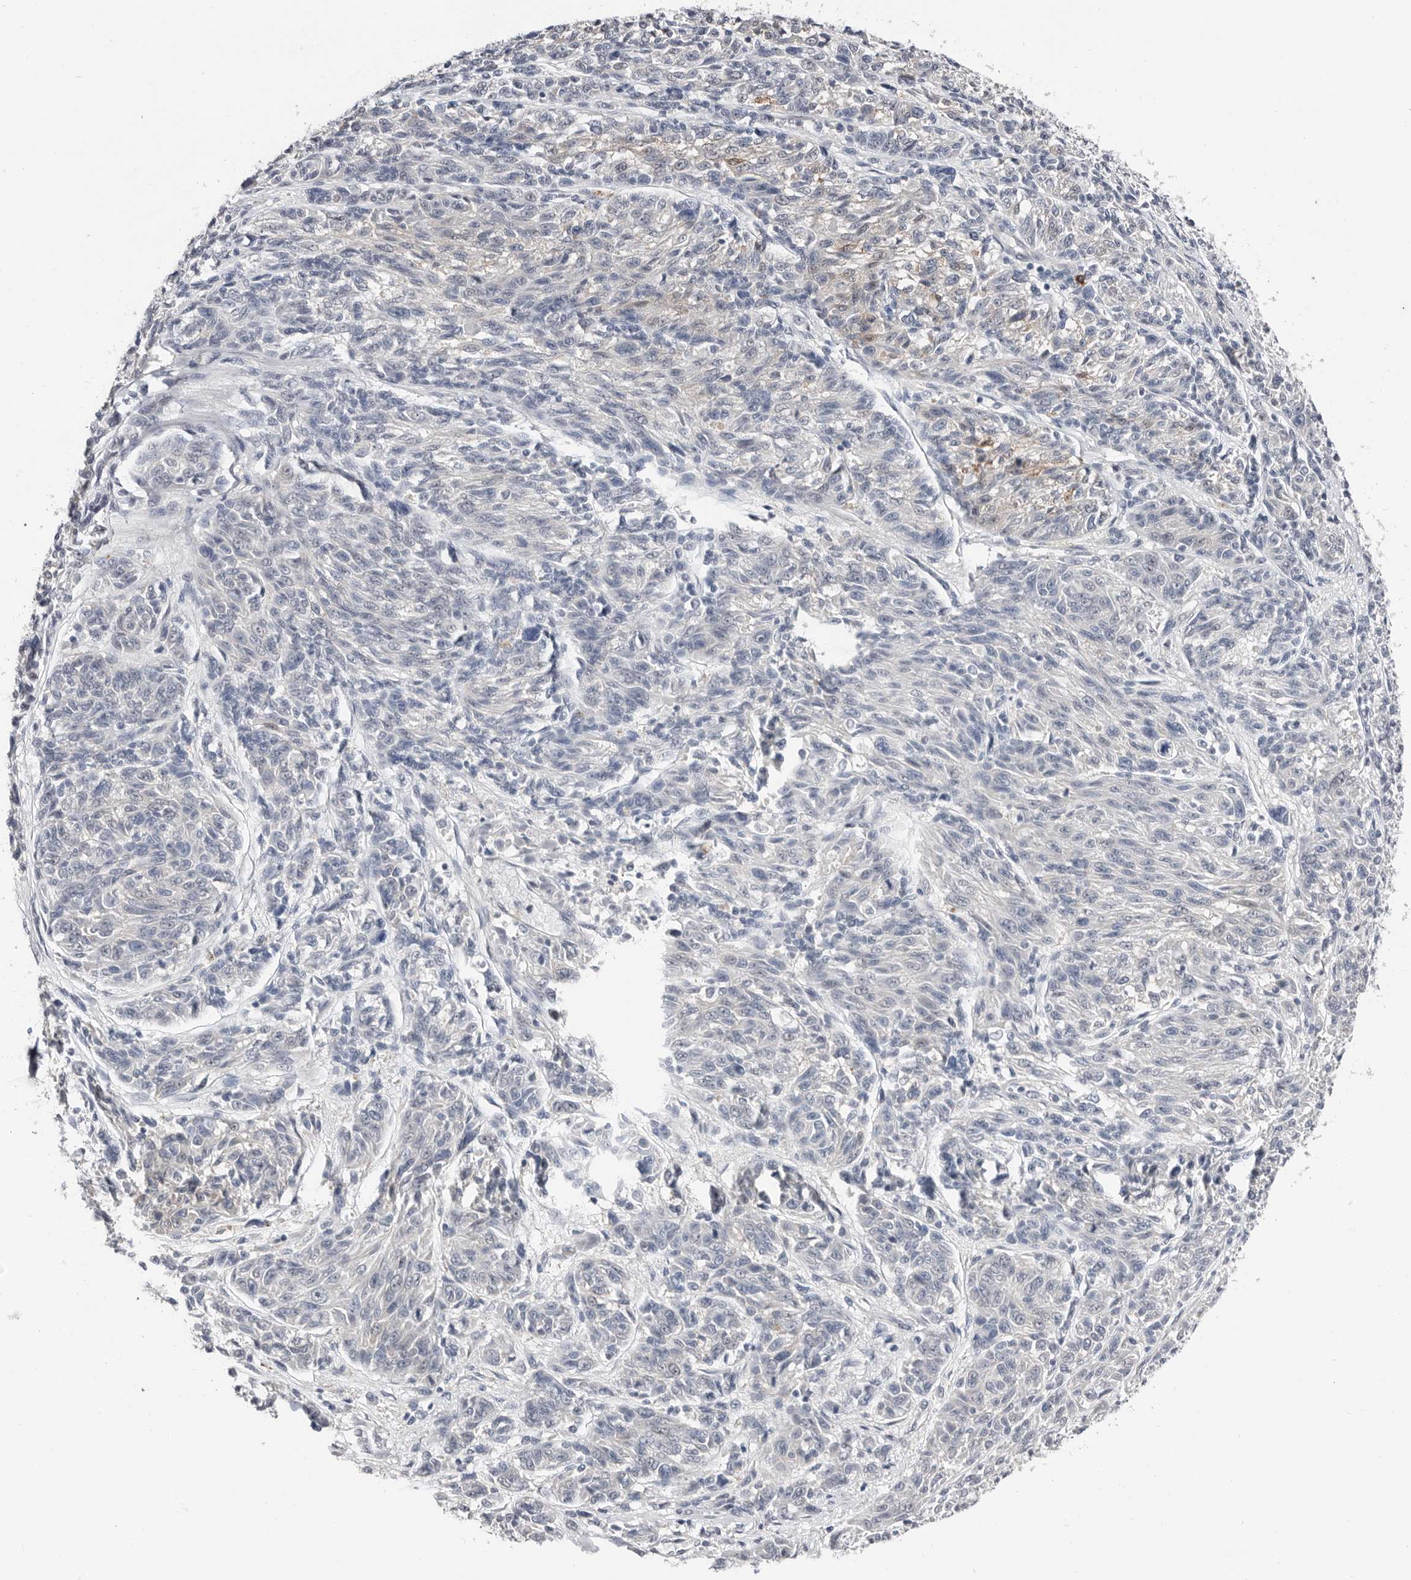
{"staining": {"intensity": "negative", "quantity": "none", "location": "none"}, "tissue": "melanoma", "cell_type": "Tumor cells", "image_type": "cancer", "snomed": [{"axis": "morphology", "description": "Malignant melanoma, NOS"}, {"axis": "topography", "description": "Skin"}], "caption": "High power microscopy photomicrograph of an immunohistochemistry (IHC) histopathology image of melanoma, revealing no significant positivity in tumor cells.", "gene": "ASRGL1", "patient": {"sex": "male", "age": 53}}